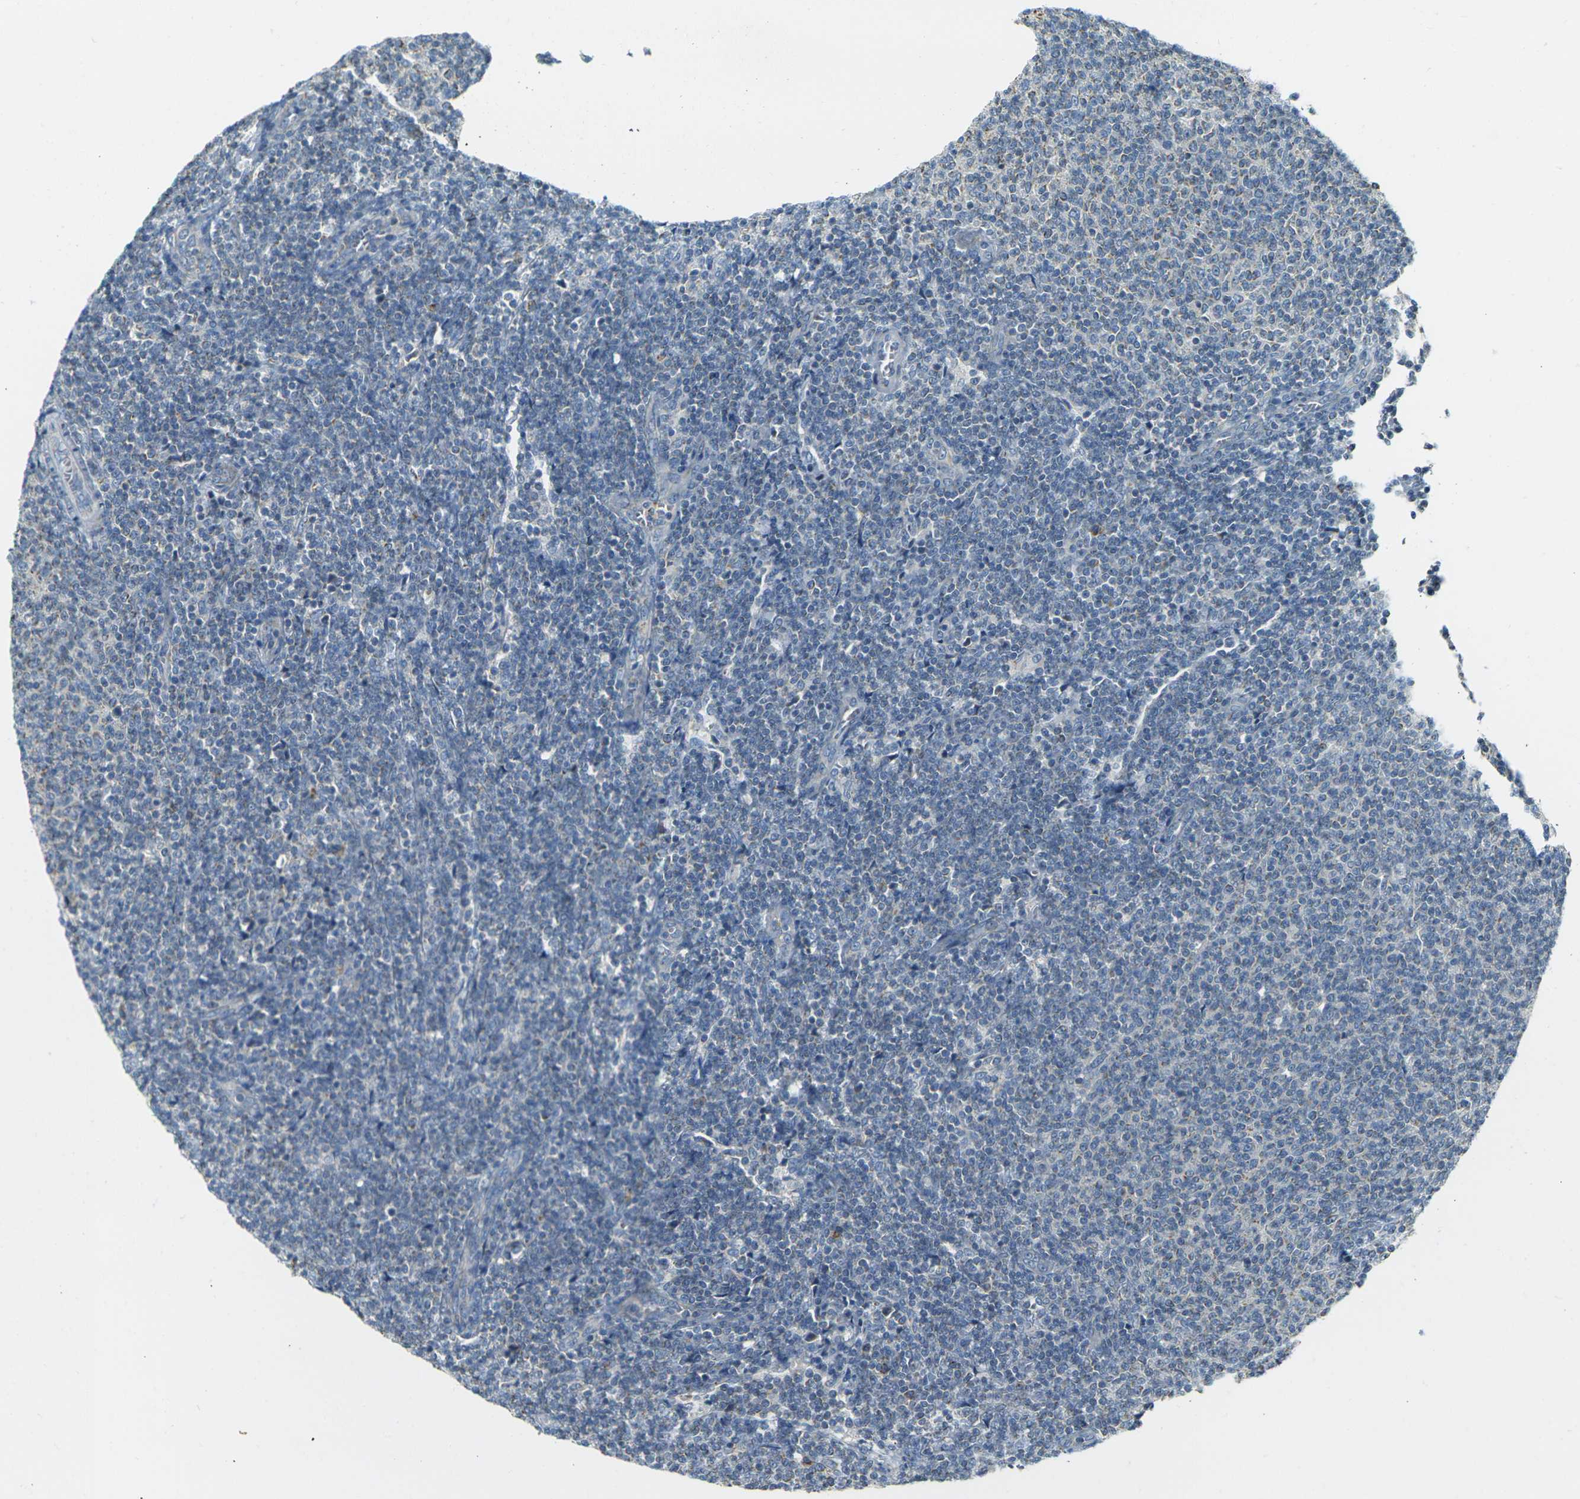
{"staining": {"intensity": "negative", "quantity": "none", "location": "none"}, "tissue": "lymphoma", "cell_type": "Tumor cells", "image_type": "cancer", "snomed": [{"axis": "morphology", "description": "Malignant lymphoma, non-Hodgkin's type, Low grade"}, {"axis": "topography", "description": "Lymph node"}], "caption": "Histopathology image shows no significant protein positivity in tumor cells of low-grade malignant lymphoma, non-Hodgkin's type.", "gene": "PARD6B", "patient": {"sex": "male", "age": 66}}